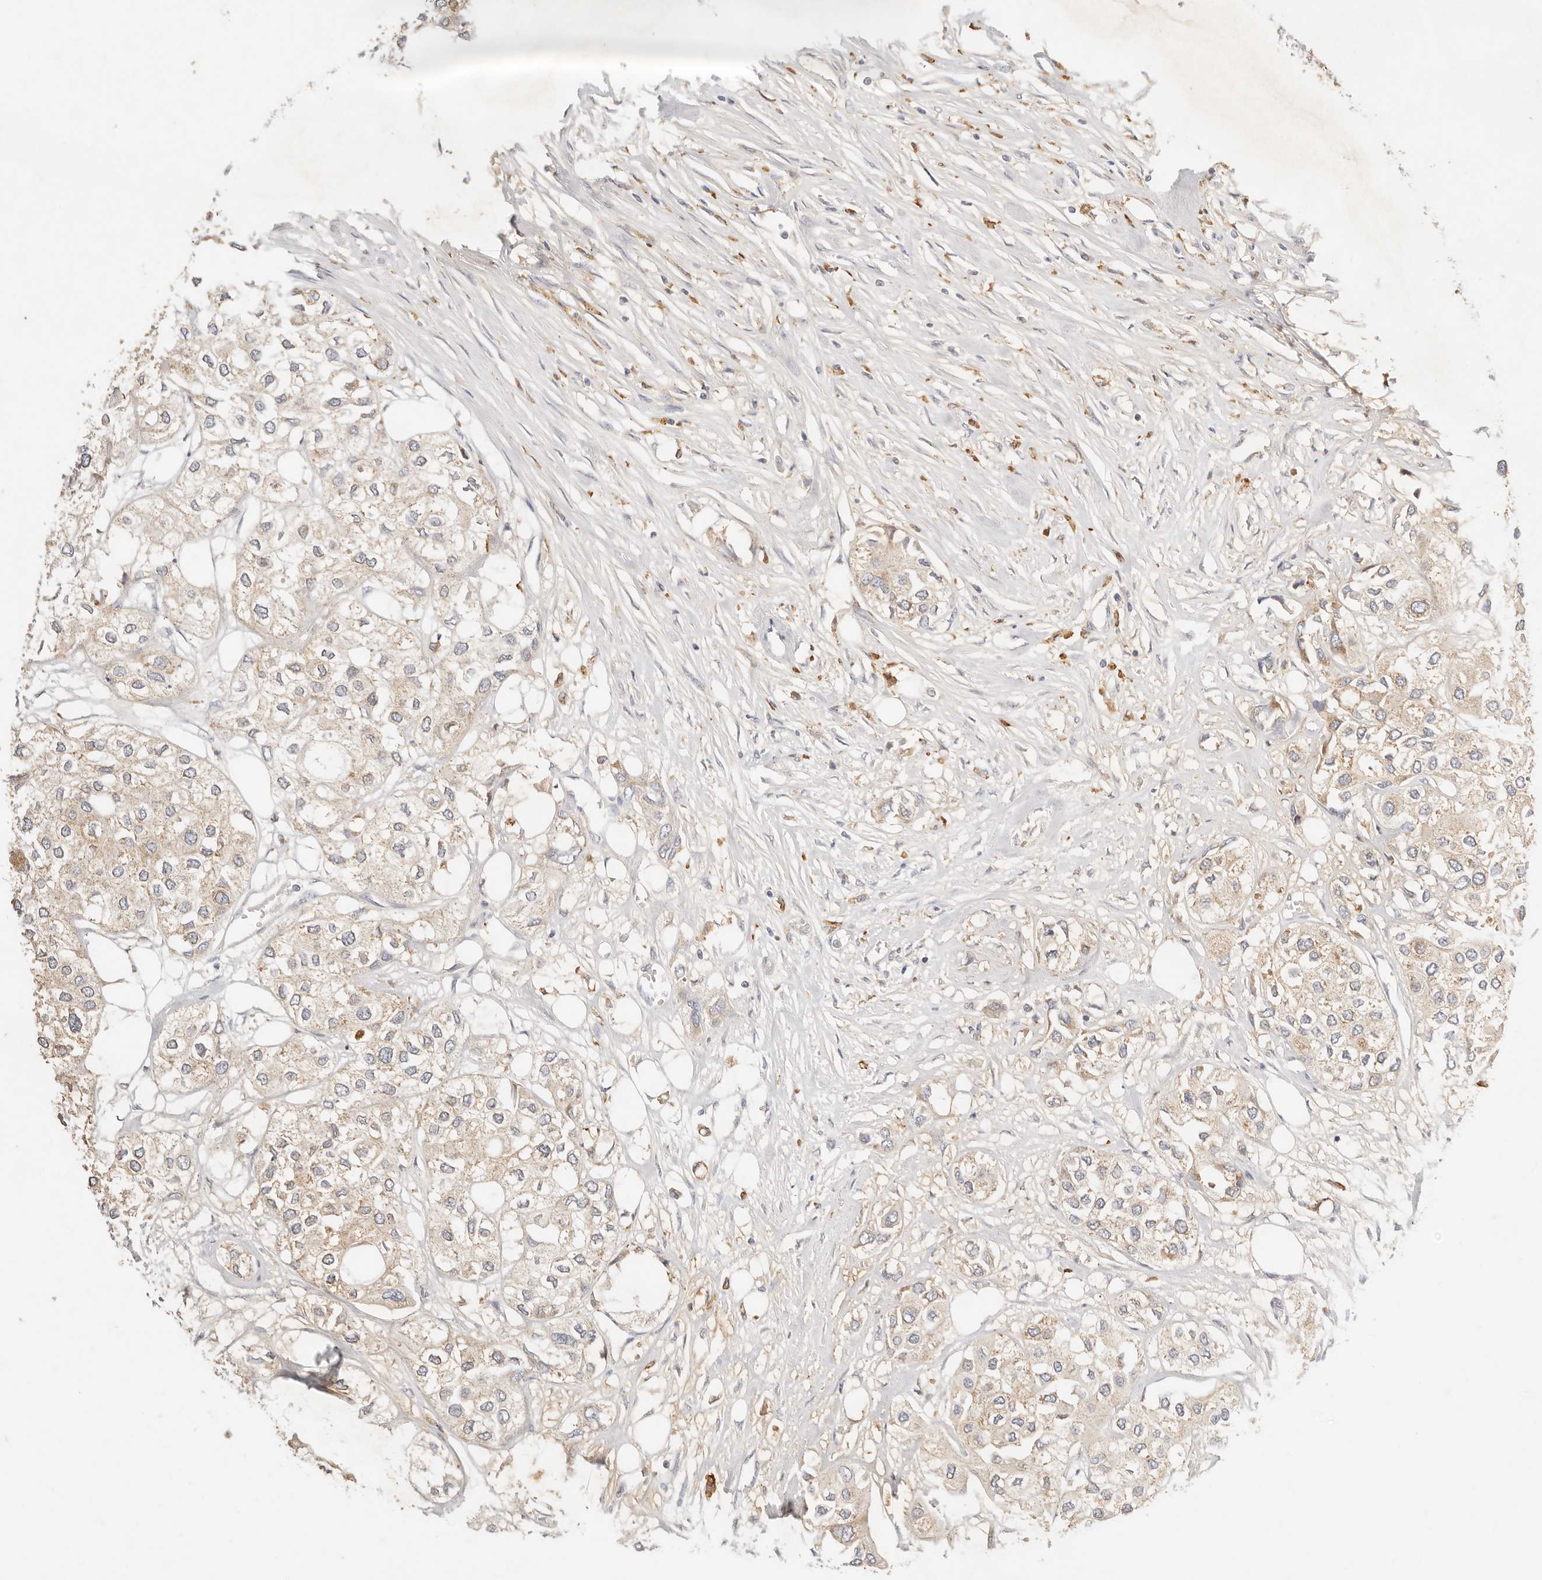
{"staining": {"intensity": "weak", "quantity": ">75%", "location": "cytoplasmic/membranous"}, "tissue": "urothelial cancer", "cell_type": "Tumor cells", "image_type": "cancer", "snomed": [{"axis": "morphology", "description": "Urothelial carcinoma, High grade"}, {"axis": "topography", "description": "Urinary bladder"}], "caption": "Immunohistochemistry photomicrograph of urothelial cancer stained for a protein (brown), which reveals low levels of weak cytoplasmic/membranous expression in approximately >75% of tumor cells.", "gene": "HK2", "patient": {"sex": "male", "age": 64}}